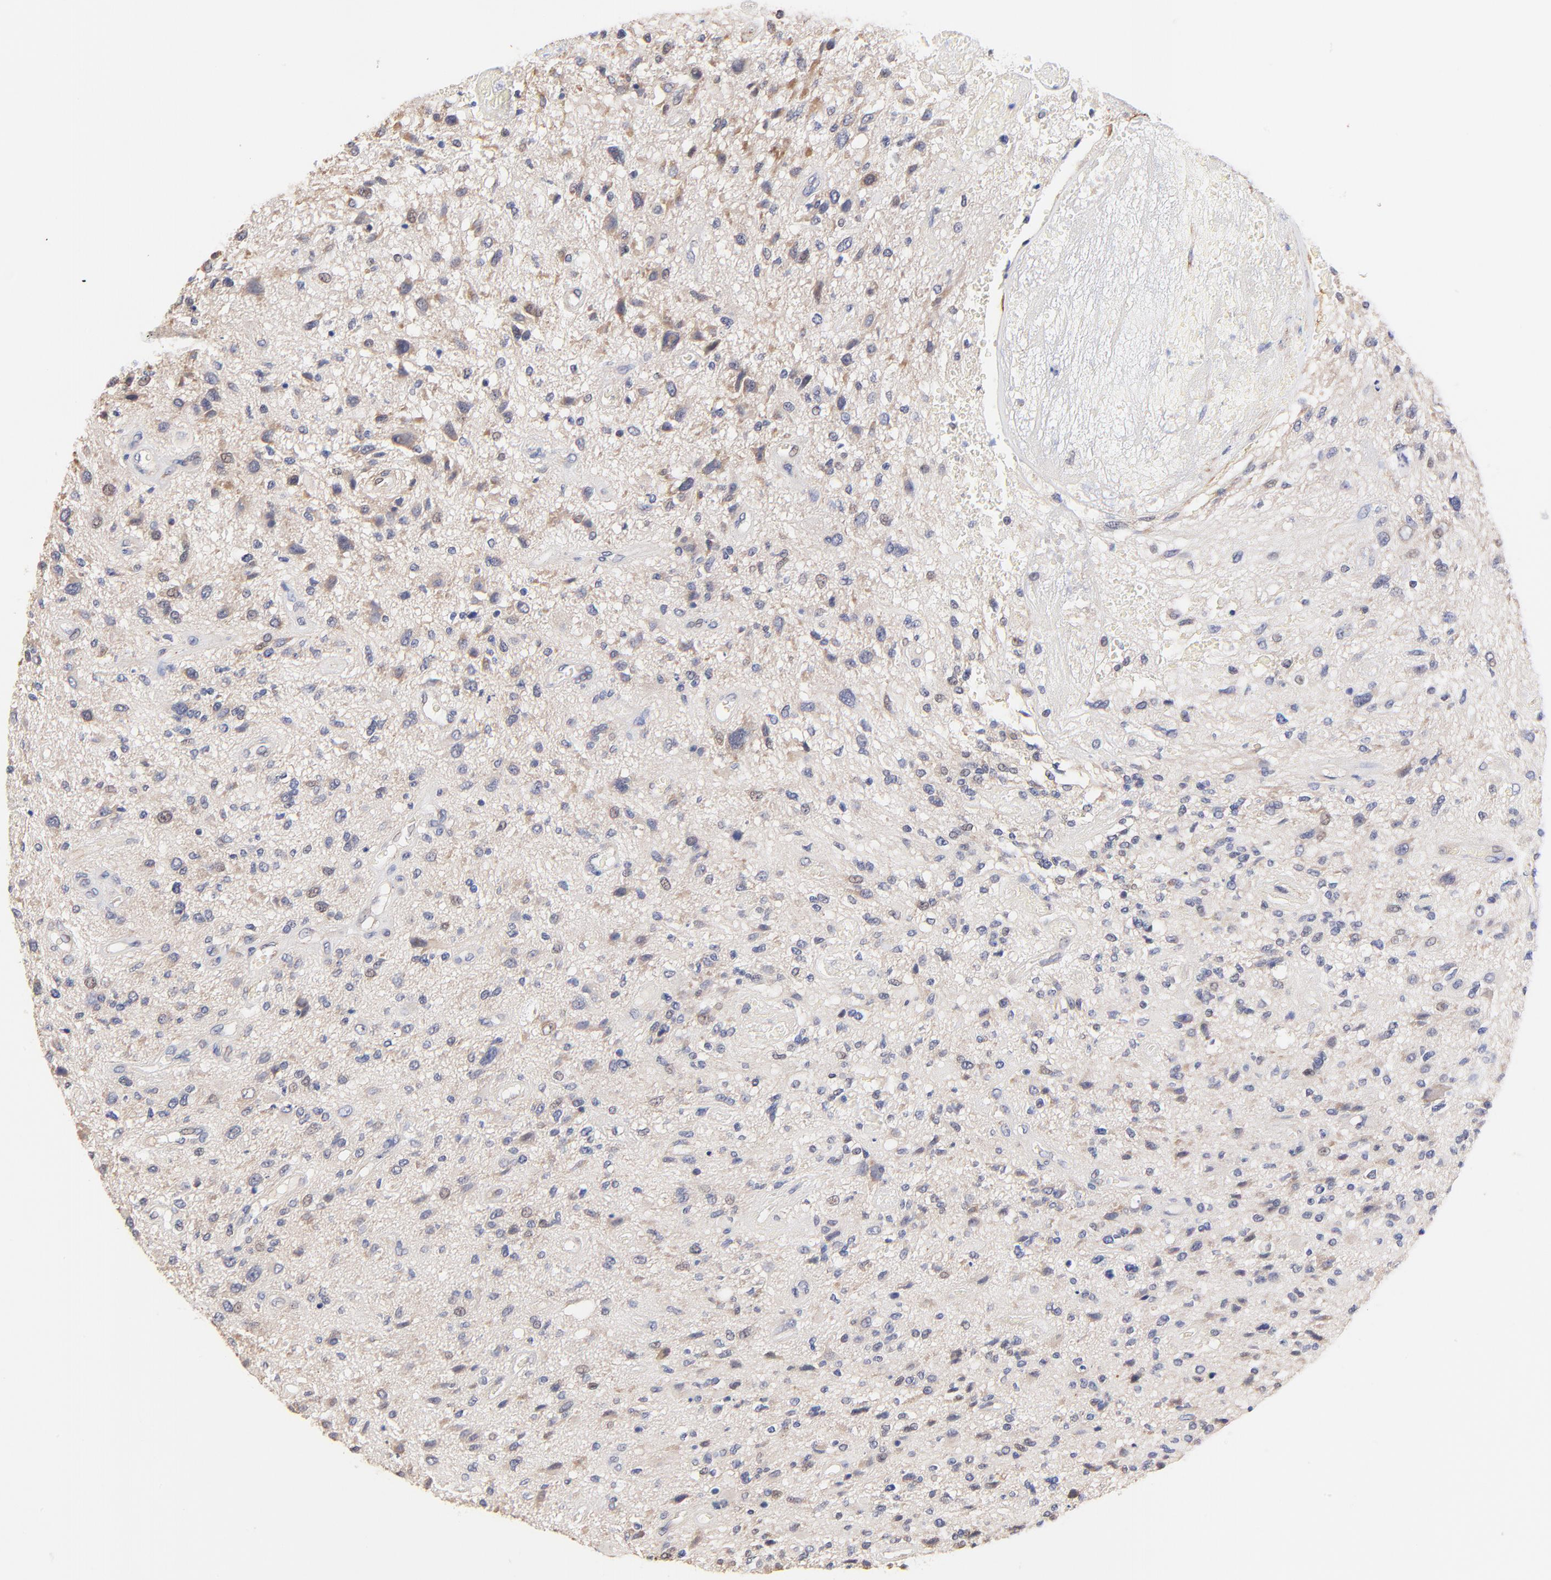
{"staining": {"intensity": "weak", "quantity": "25%-75%", "location": "cytoplasmic/membranous"}, "tissue": "glioma", "cell_type": "Tumor cells", "image_type": "cancer", "snomed": [{"axis": "morphology", "description": "Normal tissue, NOS"}, {"axis": "morphology", "description": "Glioma, malignant, High grade"}, {"axis": "topography", "description": "Cerebral cortex"}], "caption": "Glioma was stained to show a protein in brown. There is low levels of weak cytoplasmic/membranous positivity in approximately 25%-75% of tumor cells.", "gene": "PTK7", "patient": {"sex": "male", "age": 75}}